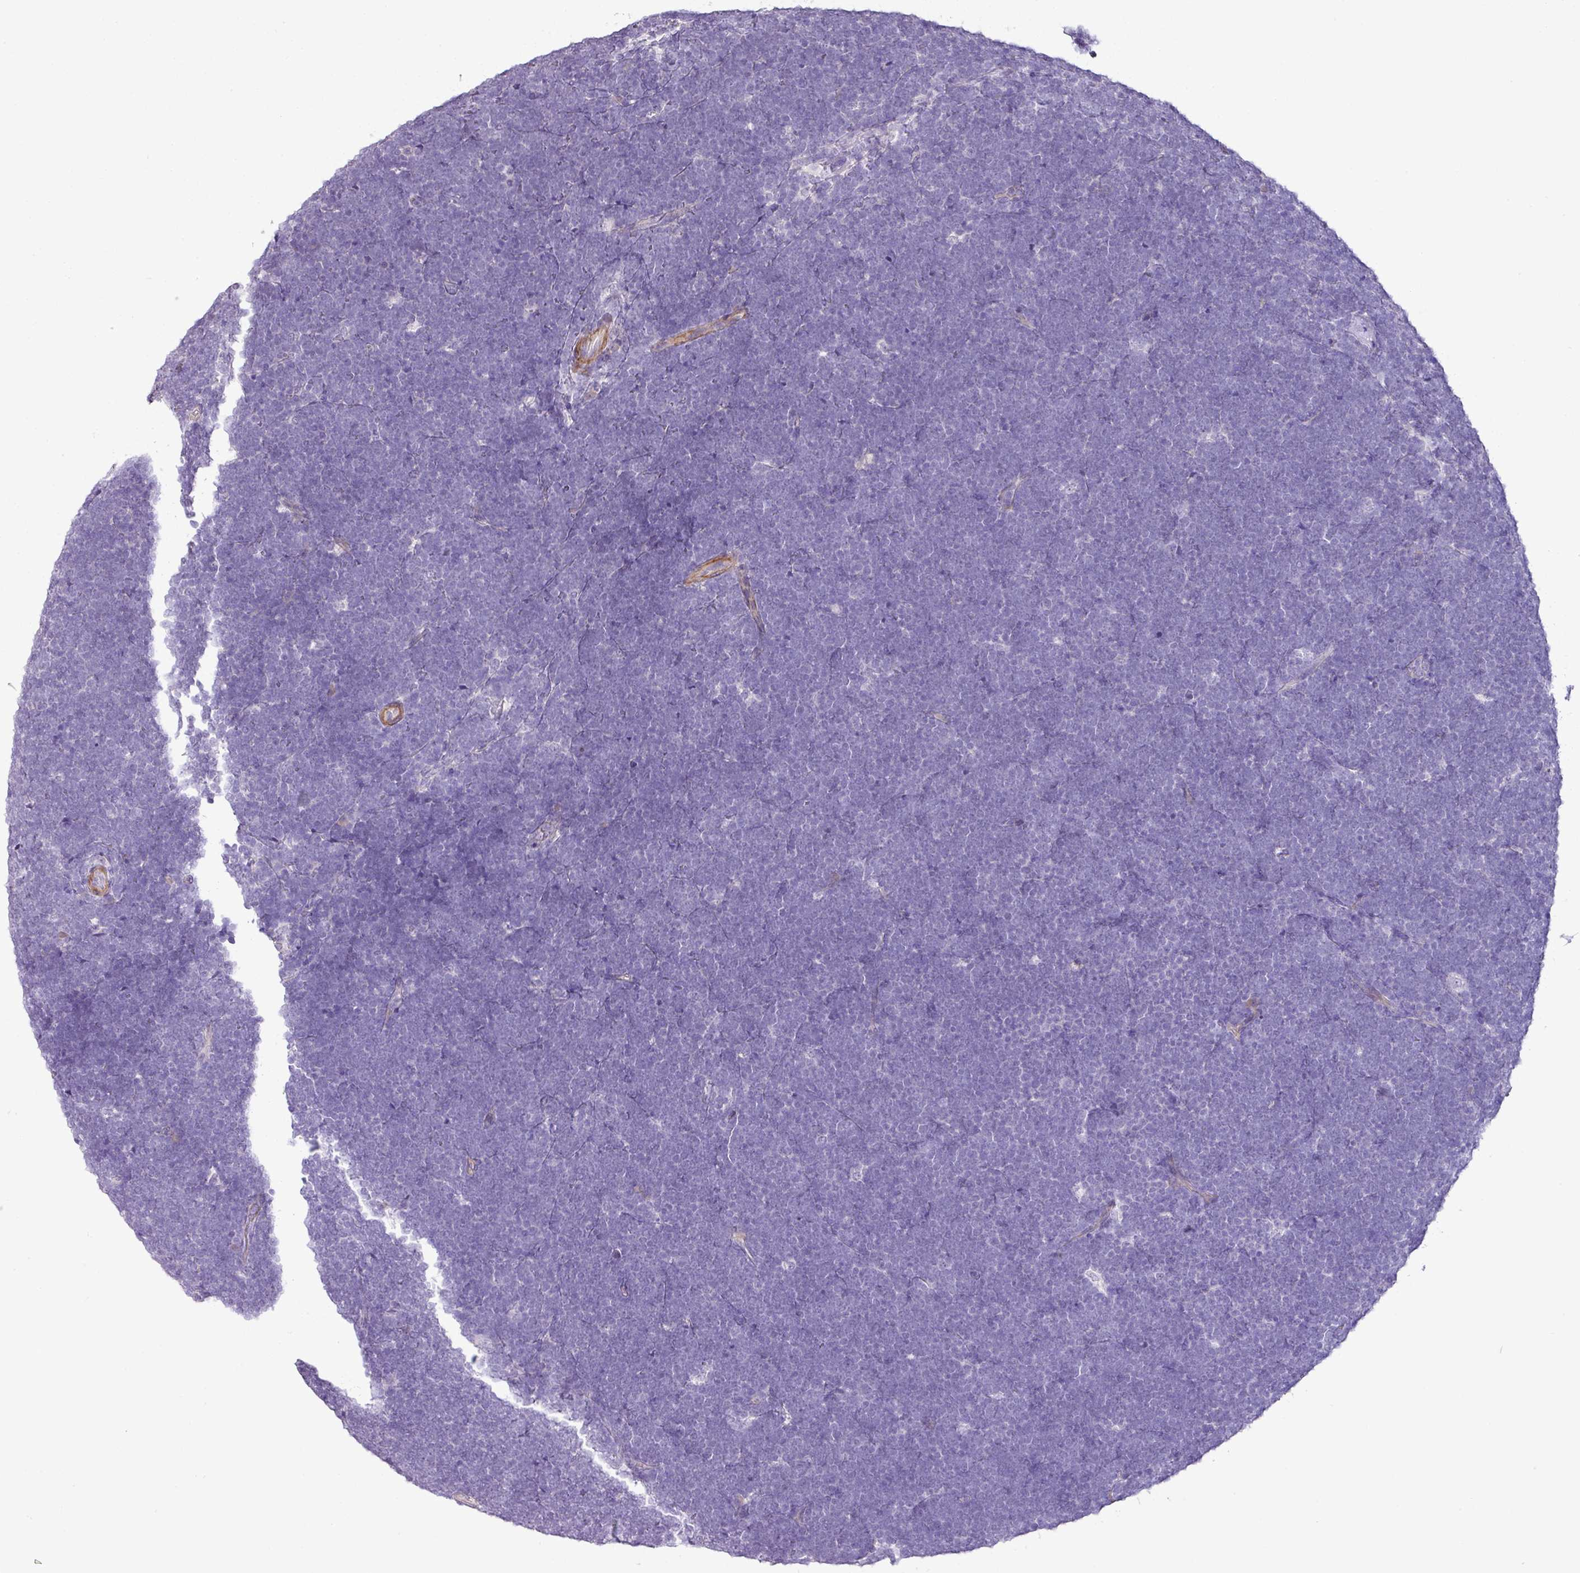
{"staining": {"intensity": "negative", "quantity": "none", "location": "none"}, "tissue": "lymphoma", "cell_type": "Tumor cells", "image_type": "cancer", "snomed": [{"axis": "morphology", "description": "Malignant lymphoma, non-Hodgkin's type, High grade"}, {"axis": "topography", "description": "Lymph node"}], "caption": "DAB immunohistochemical staining of high-grade malignant lymphoma, non-Hodgkin's type reveals no significant expression in tumor cells.", "gene": "DIP2A", "patient": {"sex": "male", "age": 13}}